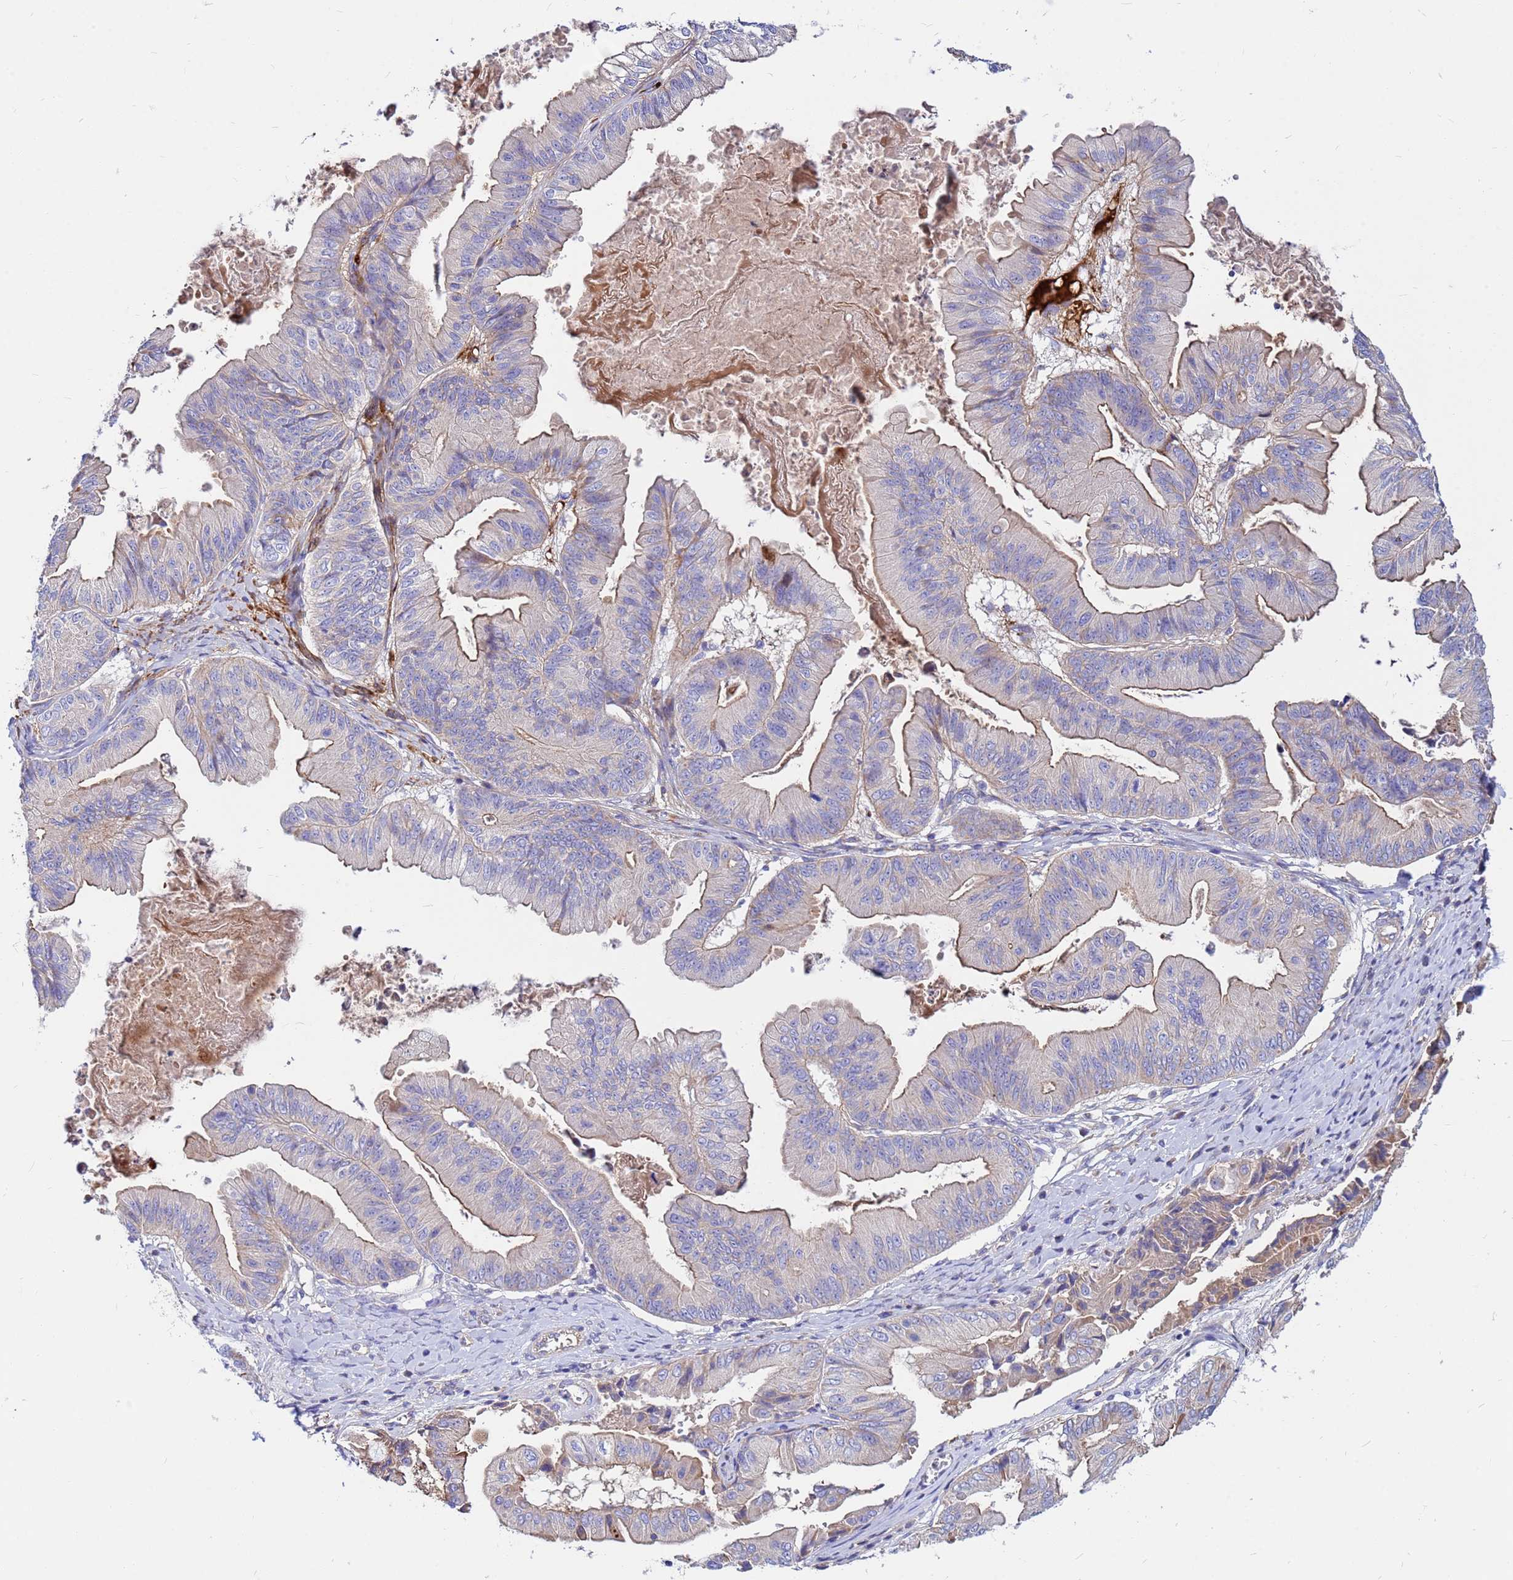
{"staining": {"intensity": "moderate", "quantity": "25%-75%", "location": "cytoplasmic/membranous"}, "tissue": "ovarian cancer", "cell_type": "Tumor cells", "image_type": "cancer", "snomed": [{"axis": "morphology", "description": "Cystadenocarcinoma, mucinous, NOS"}, {"axis": "topography", "description": "Ovary"}], "caption": "The immunohistochemical stain highlights moderate cytoplasmic/membranous expression in tumor cells of mucinous cystadenocarcinoma (ovarian) tissue. Immunohistochemistry (ihc) stains the protein of interest in brown and the nuclei are stained blue.", "gene": "CRHBP", "patient": {"sex": "female", "age": 61}}